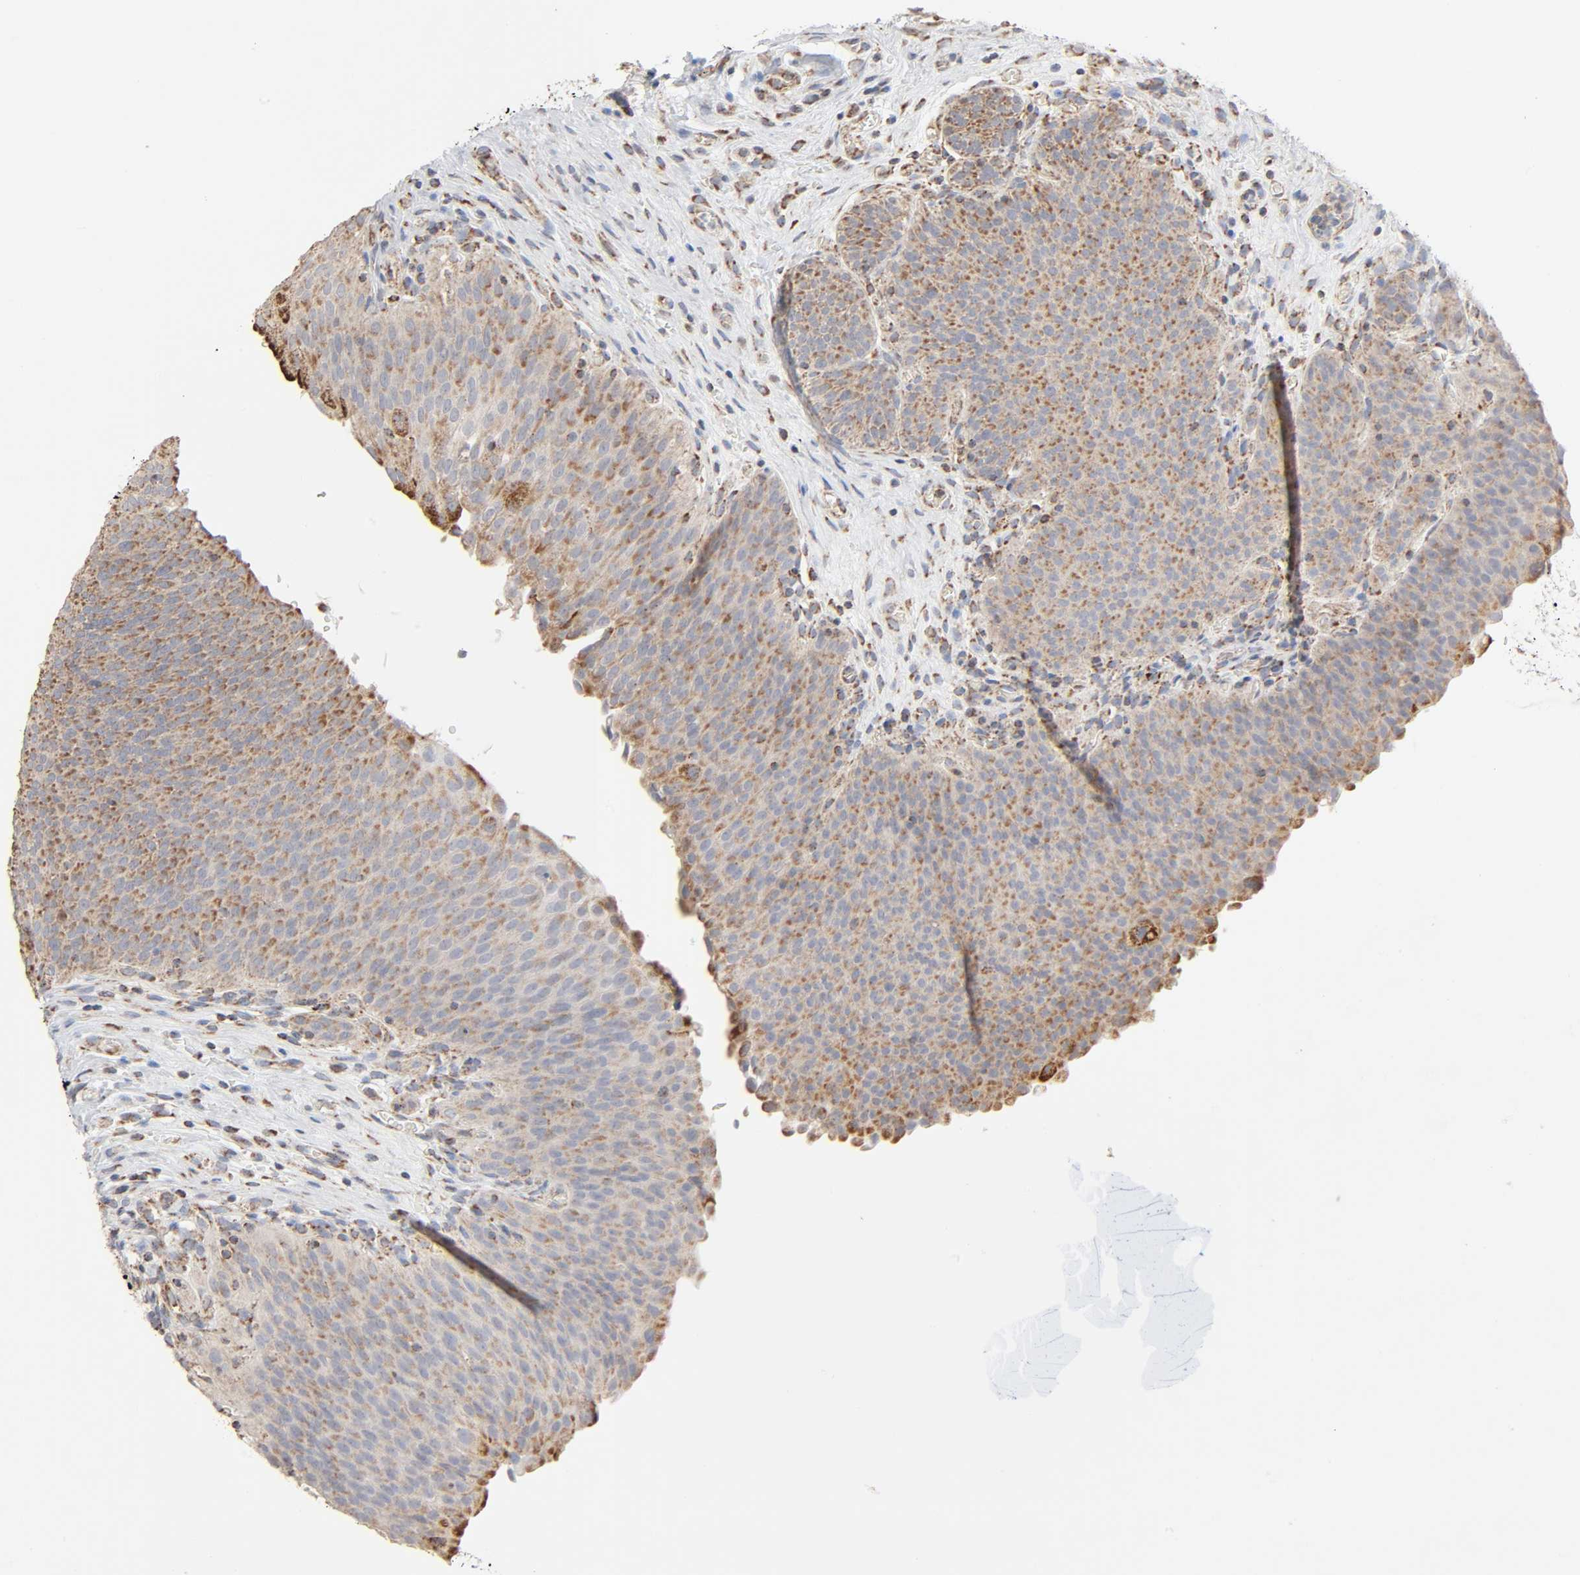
{"staining": {"intensity": "moderate", "quantity": ">75%", "location": "cytoplasmic/membranous"}, "tissue": "urinary bladder", "cell_type": "Urothelial cells", "image_type": "normal", "snomed": [{"axis": "morphology", "description": "Normal tissue, NOS"}, {"axis": "morphology", "description": "Dysplasia, NOS"}, {"axis": "topography", "description": "Urinary bladder"}], "caption": "Protein expression analysis of normal urinary bladder displays moderate cytoplasmic/membranous staining in approximately >75% of urothelial cells.", "gene": "SYT16", "patient": {"sex": "male", "age": 35}}